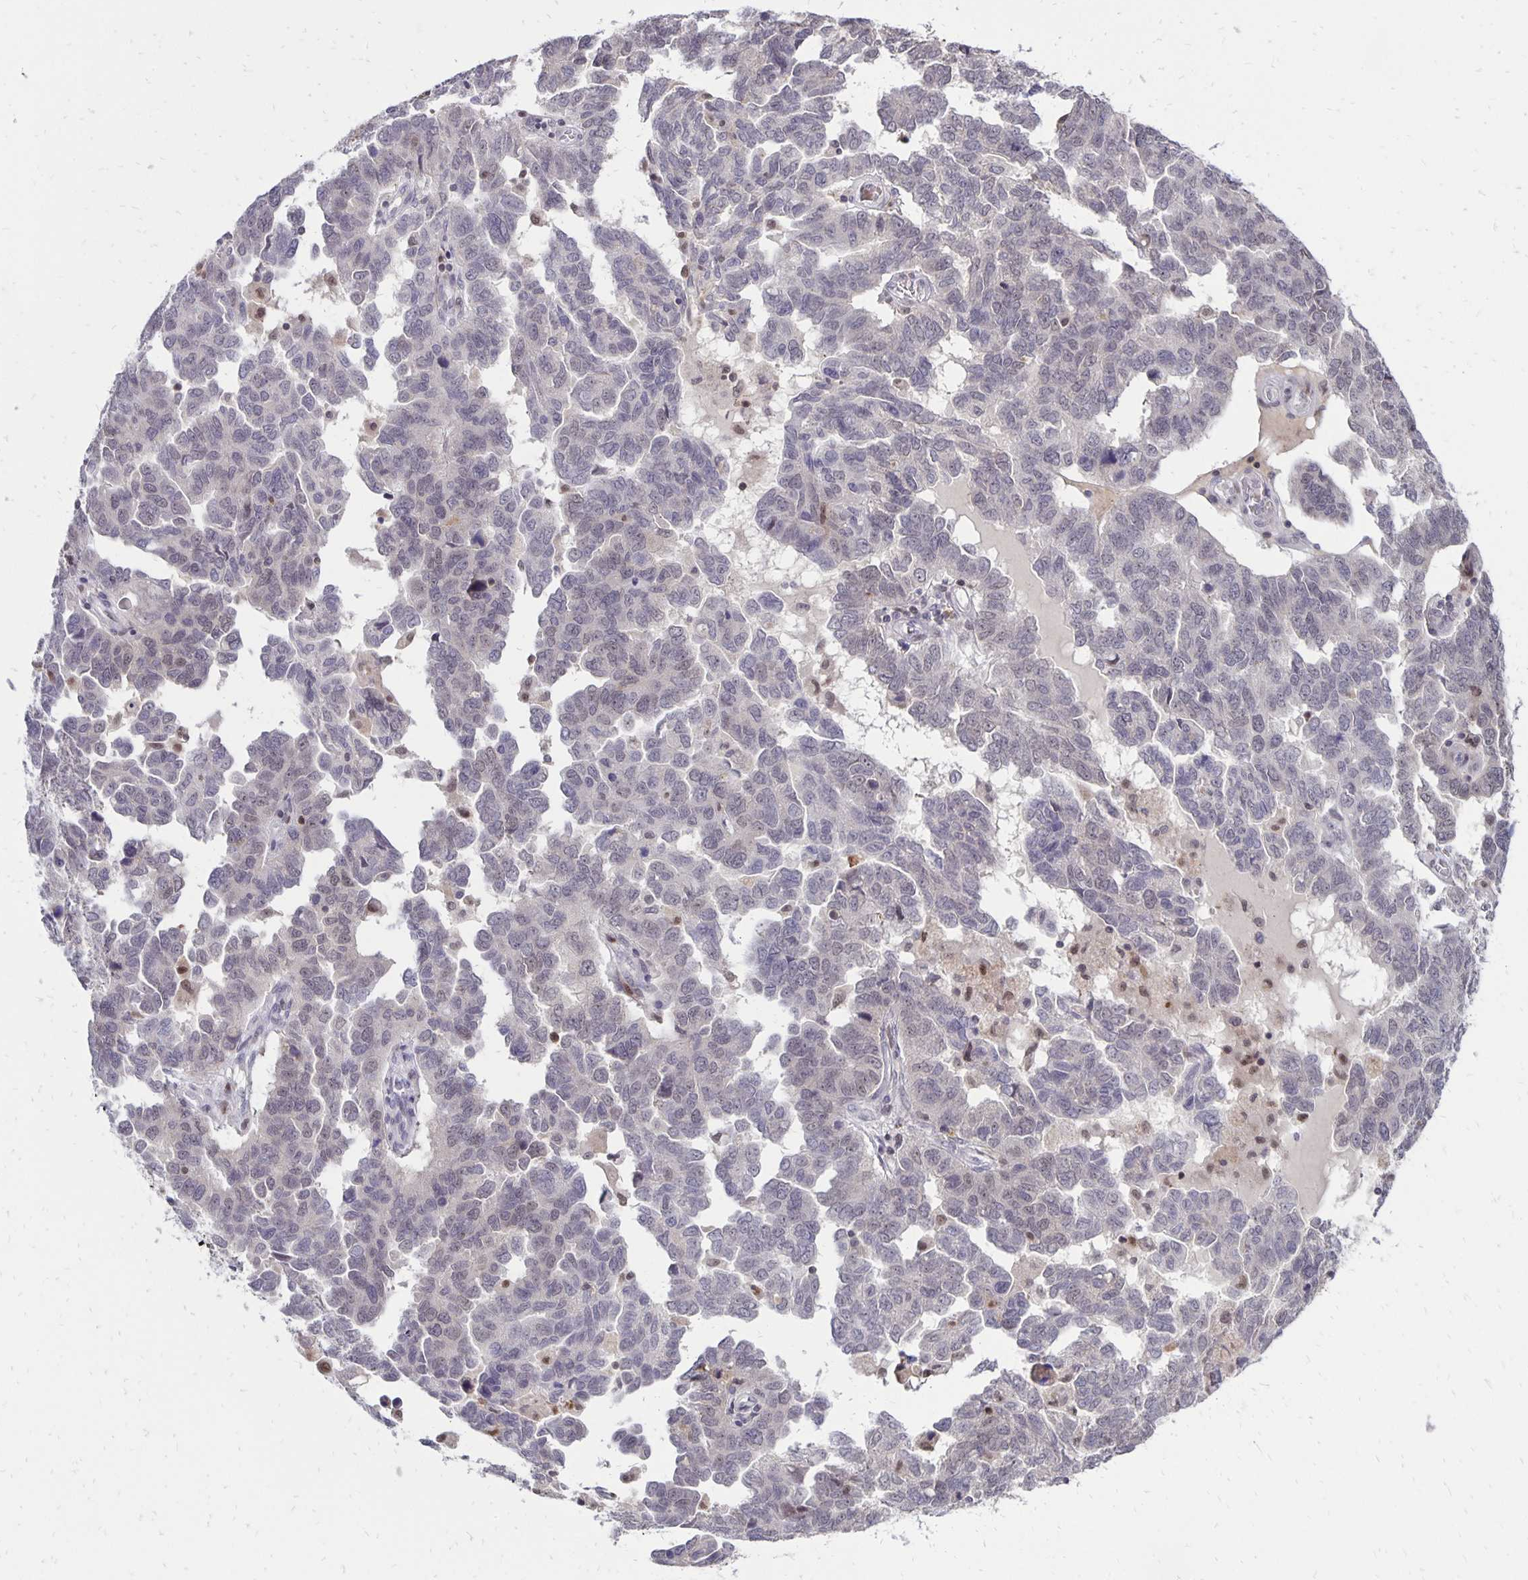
{"staining": {"intensity": "negative", "quantity": "none", "location": "none"}, "tissue": "ovarian cancer", "cell_type": "Tumor cells", "image_type": "cancer", "snomed": [{"axis": "morphology", "description": "Cystadenocarcinoma, serous, NOS"}, {"axis": "topography", "description": "Ovary"}], "caption": "Immunohistochemistry (IHC) image of ovarian cancer stained for a protein (brown), which shows no expression in tumor cells.", "gene": "DCK", "patient": {"sex": "female", "age": 64}}